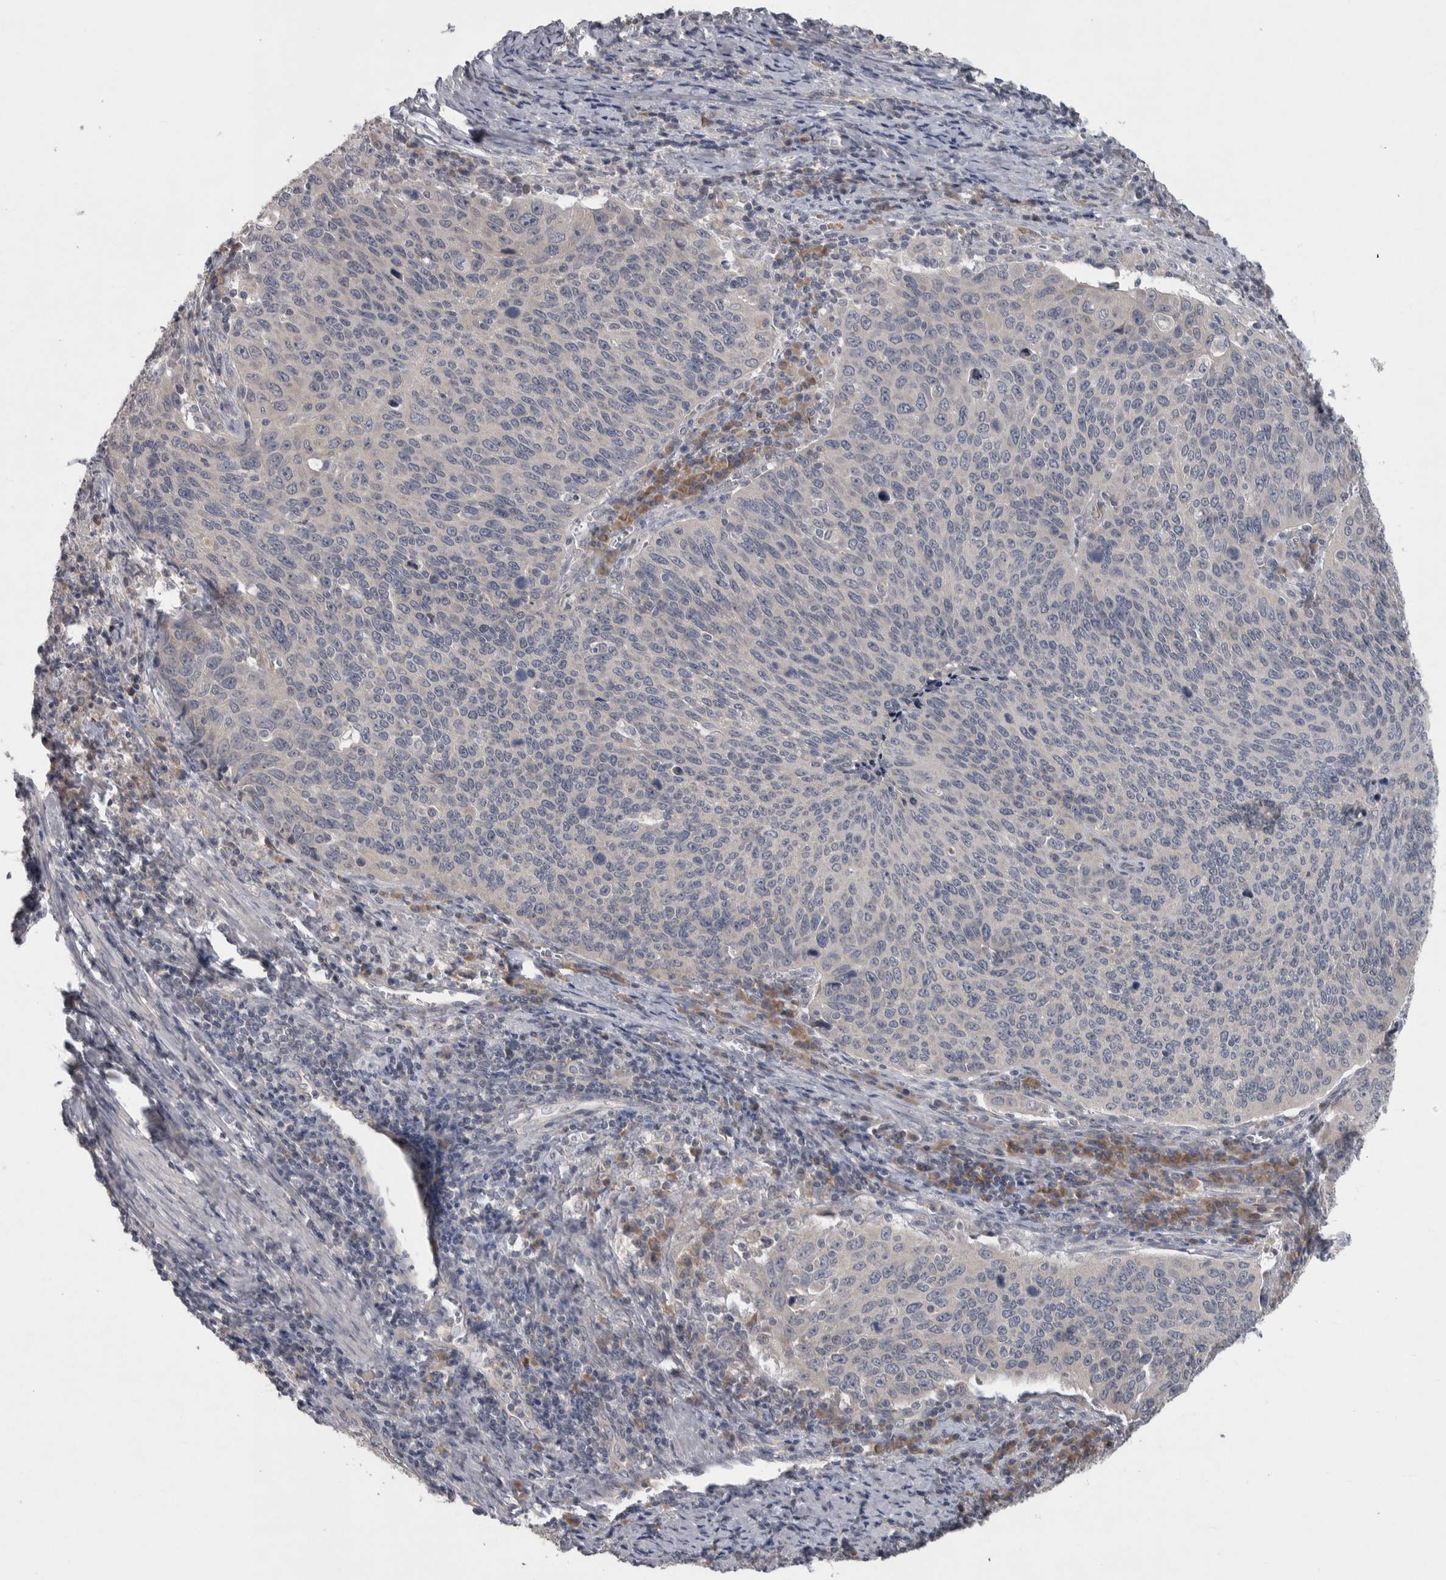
{"staining": {"intensity": "negative", "quantity": "none", "location": "none"}, "tissue": "cervical cancer", "cell_type": "Tumor cells", "image_type": "cancer", "snomed": [{"axis": "morphology", "description": "Squamous cell carcinoma, NOS"}, {"axis": "topography", "description": "Cervix"}], "caption": "A micrograph of human cervical cancer (squamous cell carcinoma) is negative for staining in tumor cells. Nuclei are stained in blue.", "gene": "SRP68", "patient": {"sex": "female", "age": 53}}